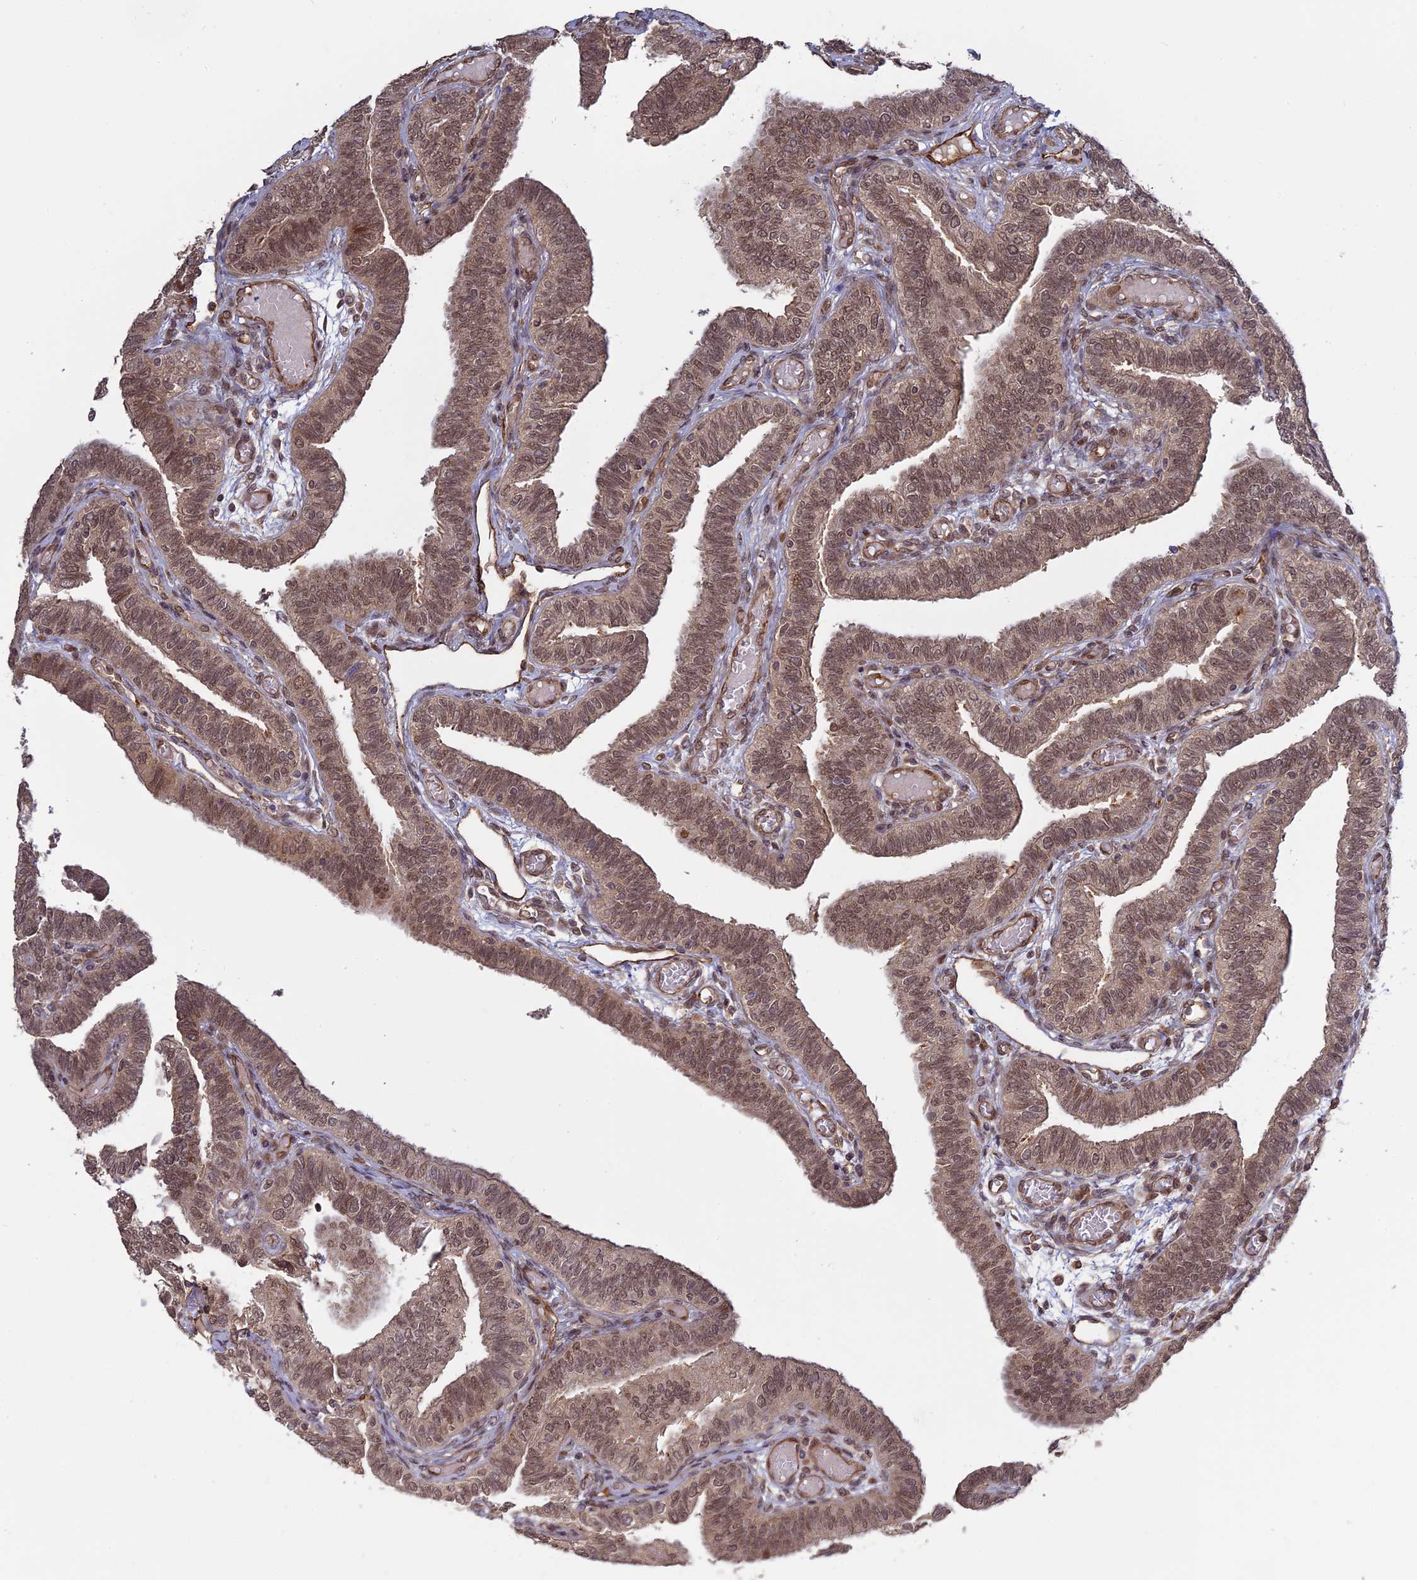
{"staining": {"intensity": "strong", "quantity": ">75%", "location": "cytoplasmic/membranous,nuclear"}, "tissue": "fallopian tube", "cell_type": "Glandular cells", "image_type": "normal", "snomed": [{"axis": "morphology", "description": "Normal tissue, NOS"}, {"axis": "topography", "description": "Fallopian tube"}], "caption": "Immunohistochemistry (IHC) staining of benign fallopian tube, which shows high levels of strong cytoplasmic/membranous,nuclear expression in about >75% of glandular cells indicating strong cytoplasmic/membranous,nuclear protein expression. The staining was performed using DAB (3,3'-diaminobenzidine) (brown) for protein detection and nuclei were counterstained in hematoxylin (blue).", "gene": "PKIG", "patient": {"sex": "female", "age": 39}}